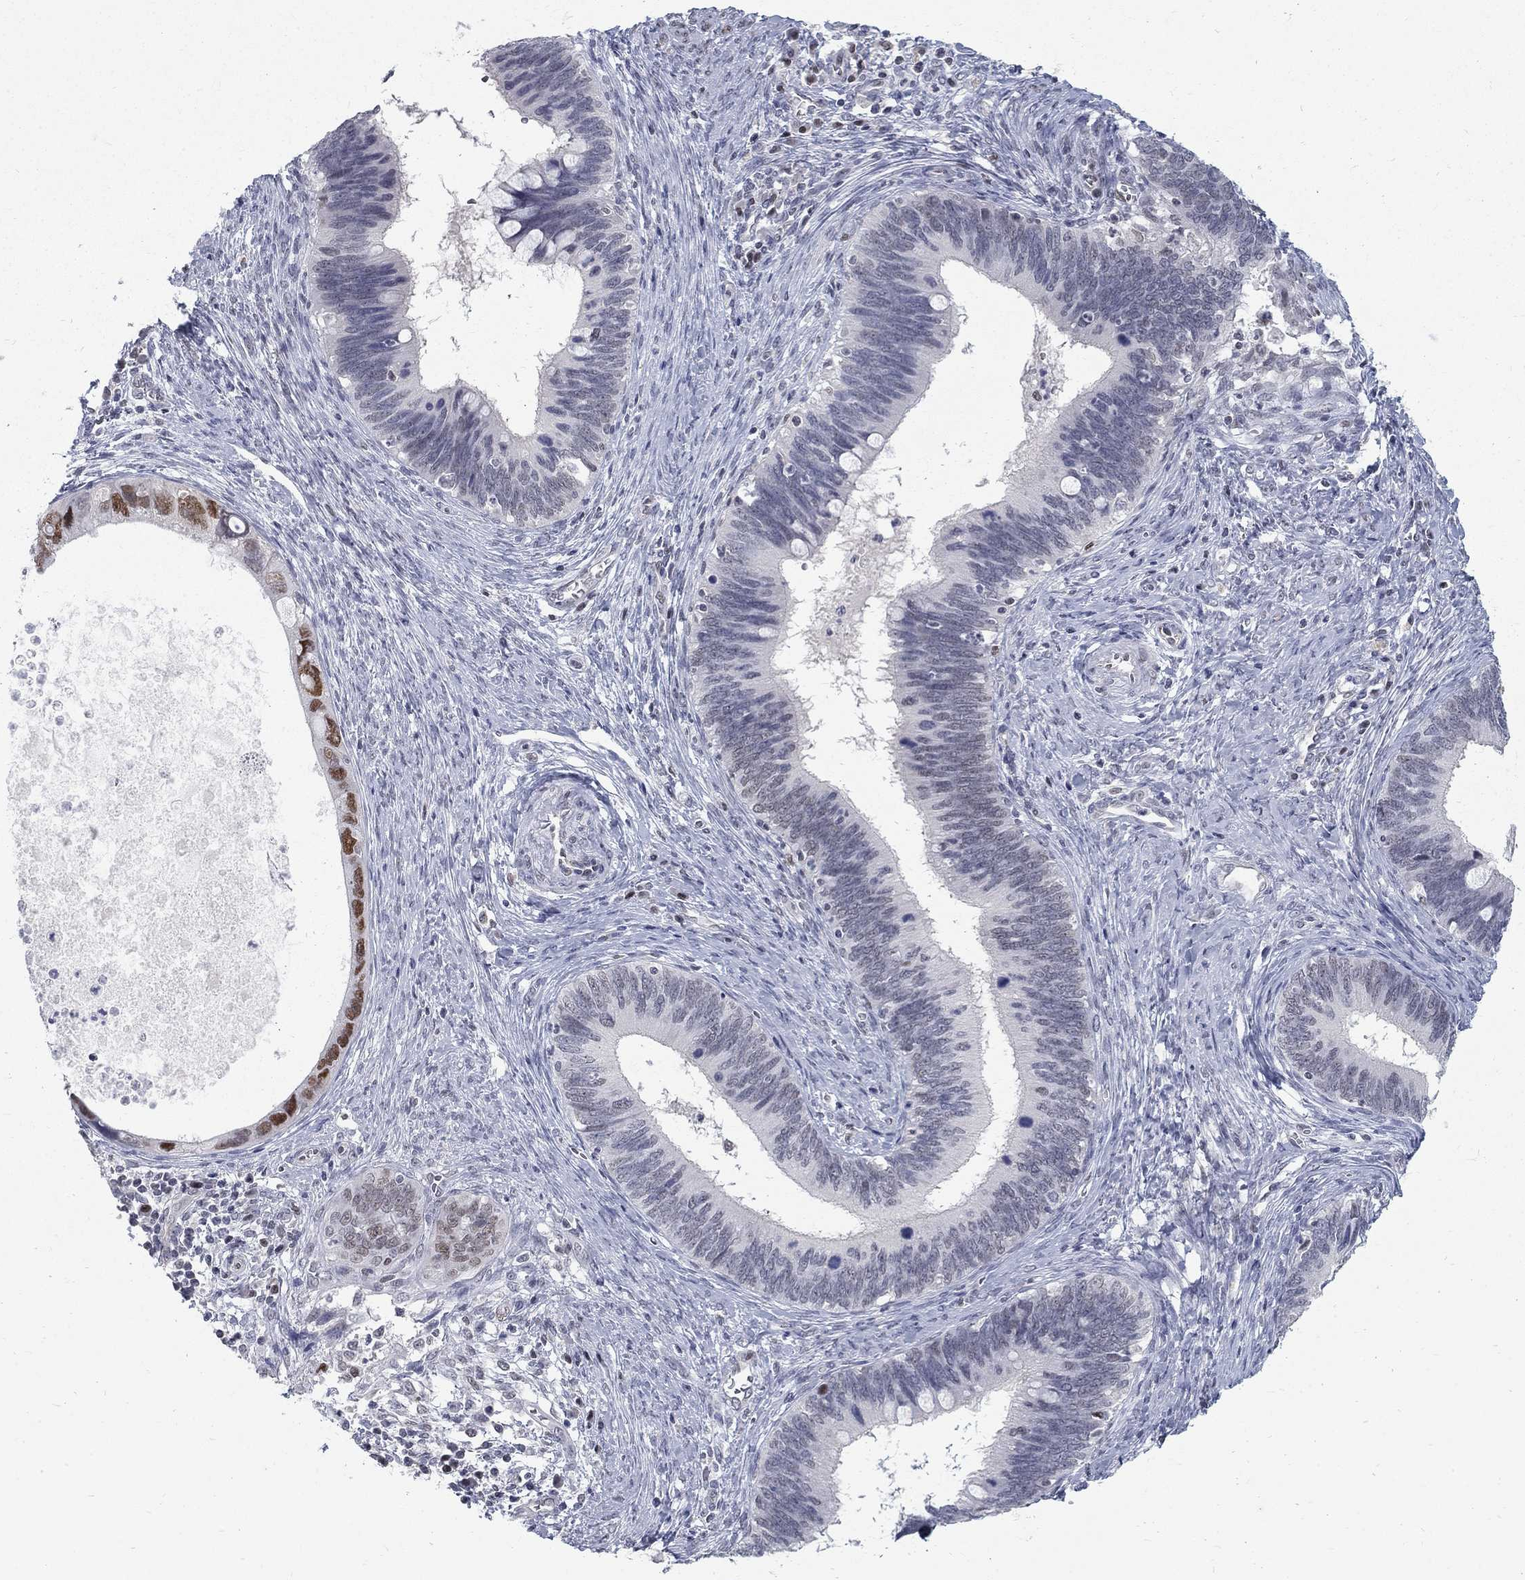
{"staining": {"intensity": "moderate", "quantity": "<25%", "location": "nuclear"}, "tissue": "cervical cancer", "cell_type": "Tumor cells", "image_type": "cancer", "snomed": [{"axis": "morphology", "description": "Adenocarcinoma, NOS"}, {"axis": "topography", "description": "Cervix"}], "caption": "Tumor cells show moderate nuclear expression in approximately <25% of cells in cervical adenocarcinoma.", "gene": "GCFC2", "patient": {"sex": "female", "age": 42}}